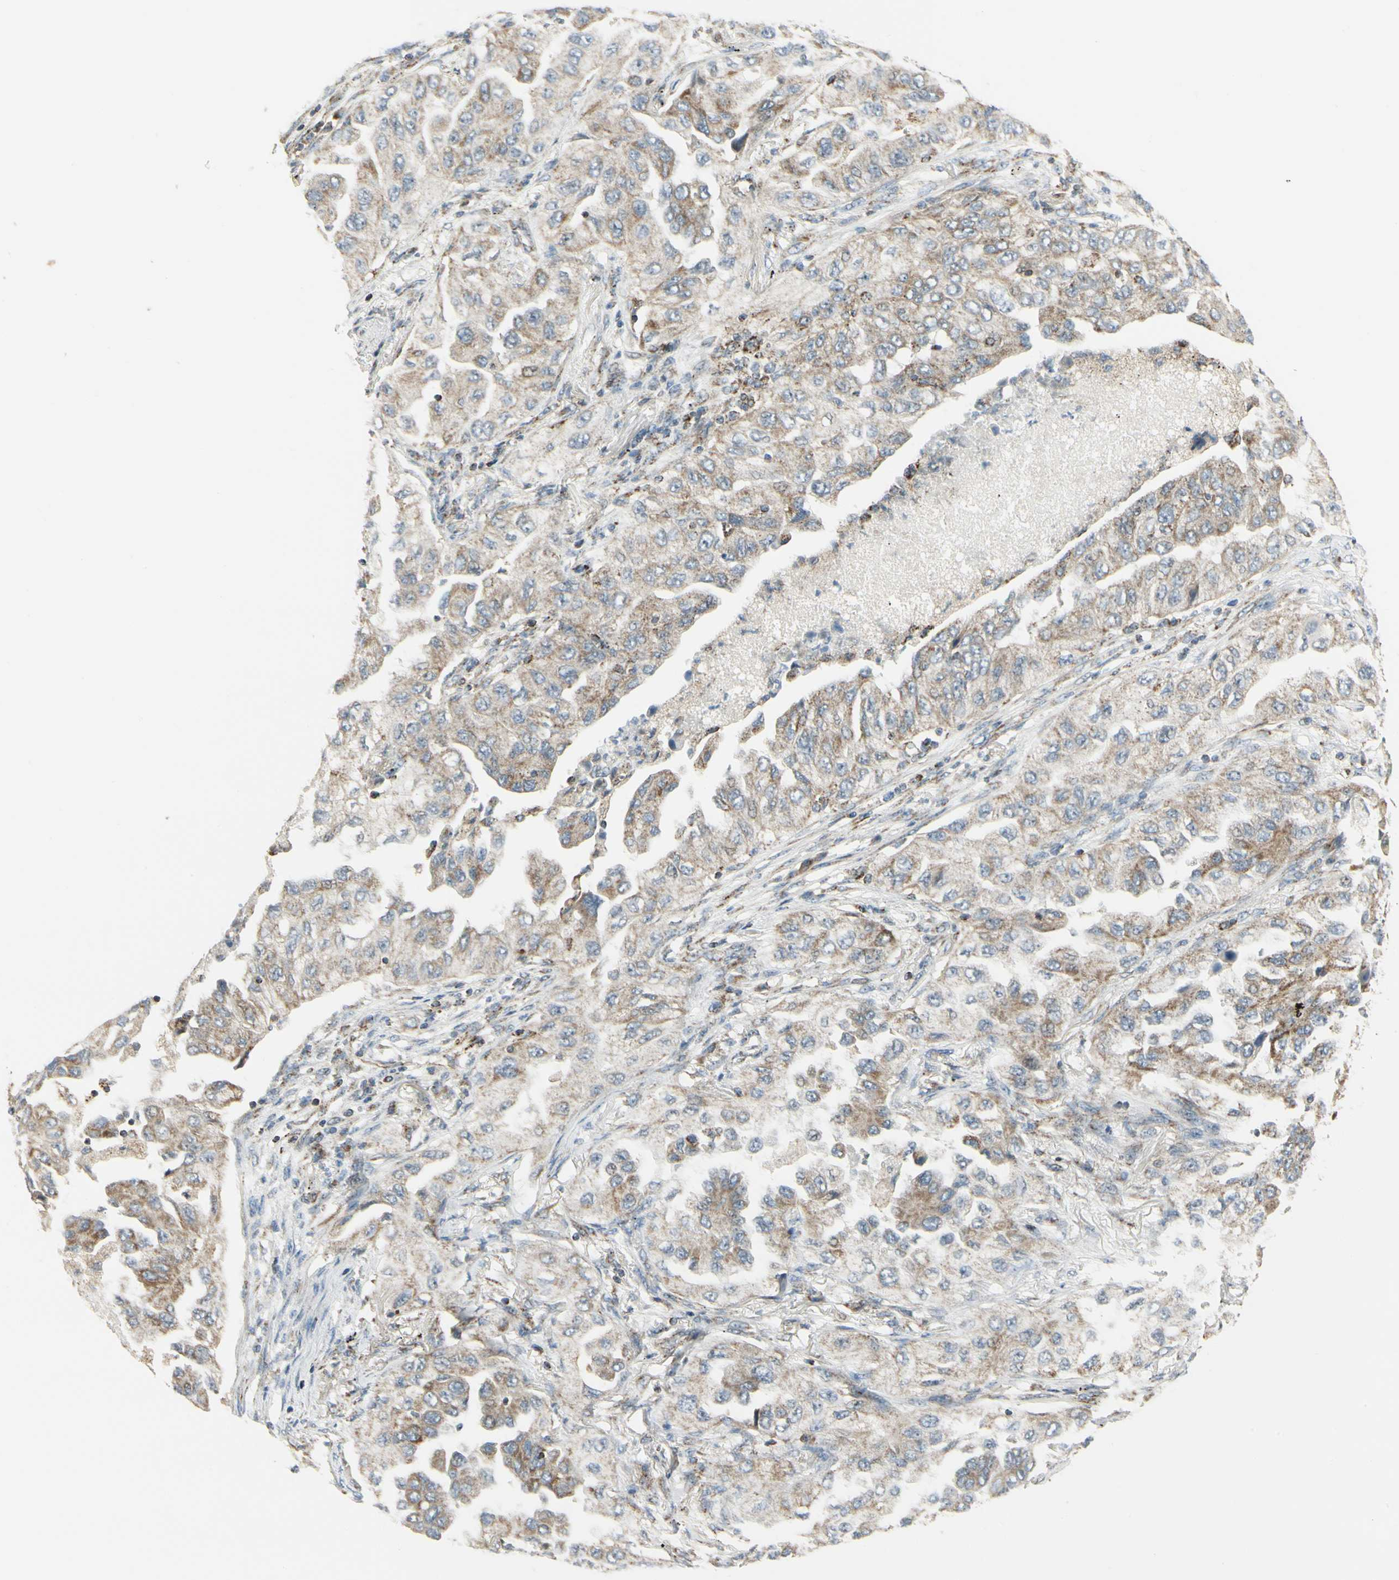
{"staining": {"intensity": "moderate", "quantity": "25%-75%", "location": "cytoplasmic/membranous"}, "tissue": "lung cancer", "cell_type": "Tumor cells", "image_type": "cancer", "snomed": [{"axis": "morphology", "description": "Adenocarcinoma, NOS"}, {"axis": "topography", "description": "Lung"}], "caption": "The immunohistochemical stain highlights moderate cytoplasmic/membranous staining in tumor cells of lung cancer tissue.", "gene": "ANKS6", "patient": {"sex": "female", "age": 65}}